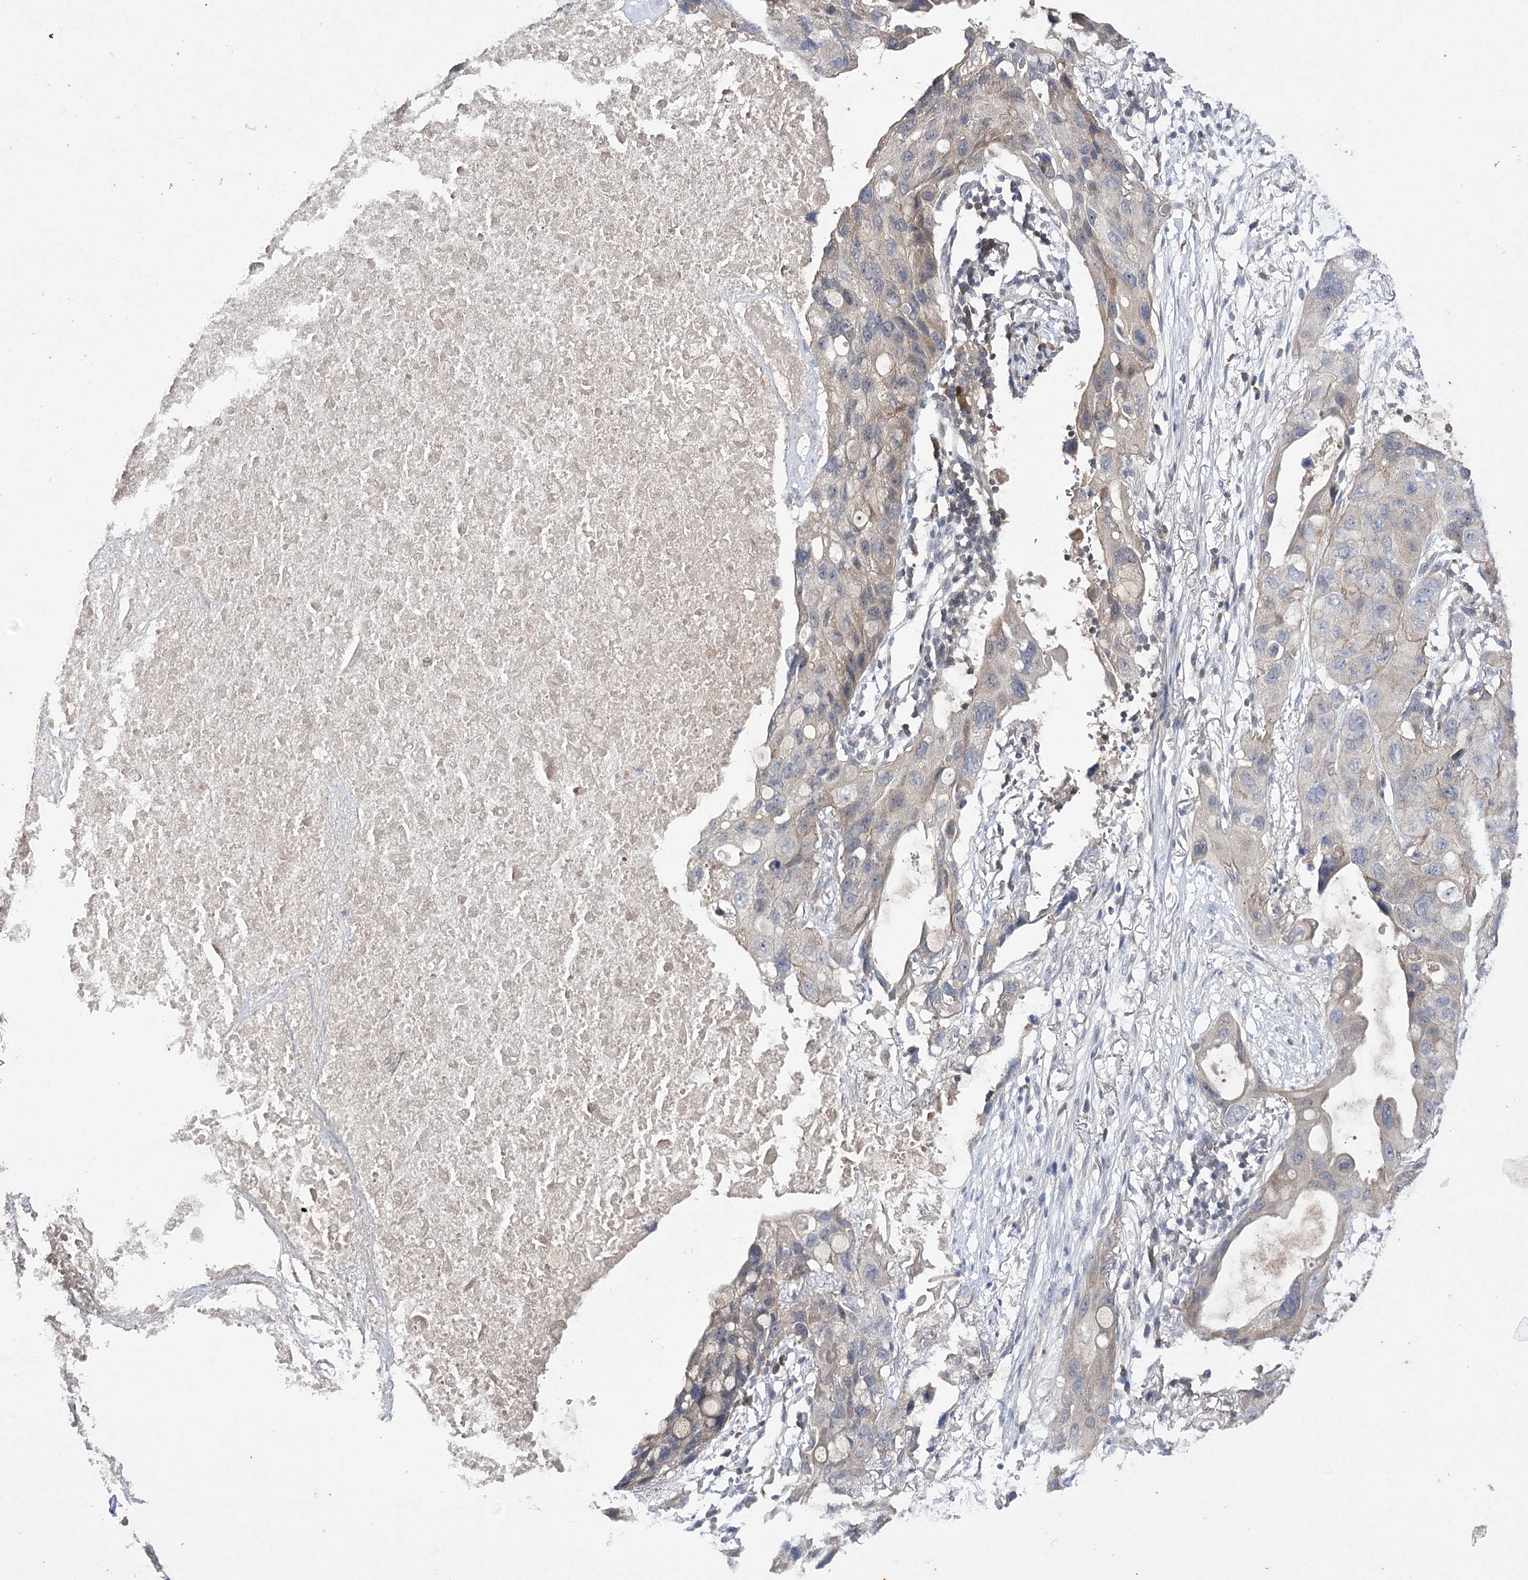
{"staining": {"intensity": "weak", "quantity": "25%-75%", "location": "cytoplasmic/membranous"}, "tissue": "lung cancer", "cell_type": "Tumor cells", "image_type": "cancer", "snomed": [{"axis": "morphology", "description": "Squamous cell carcinoma, NOS"}, {"axis": "topography", "description": "Lung"}], "caption": "This is a micrograph of immunohistochemistry staining of lung squamous cell carcinoma, which shows weak staining in the cytoplasmic/membranous of tumor cells.", "gene": "BCR", "patient": {"sex": "female", "age": 73}}